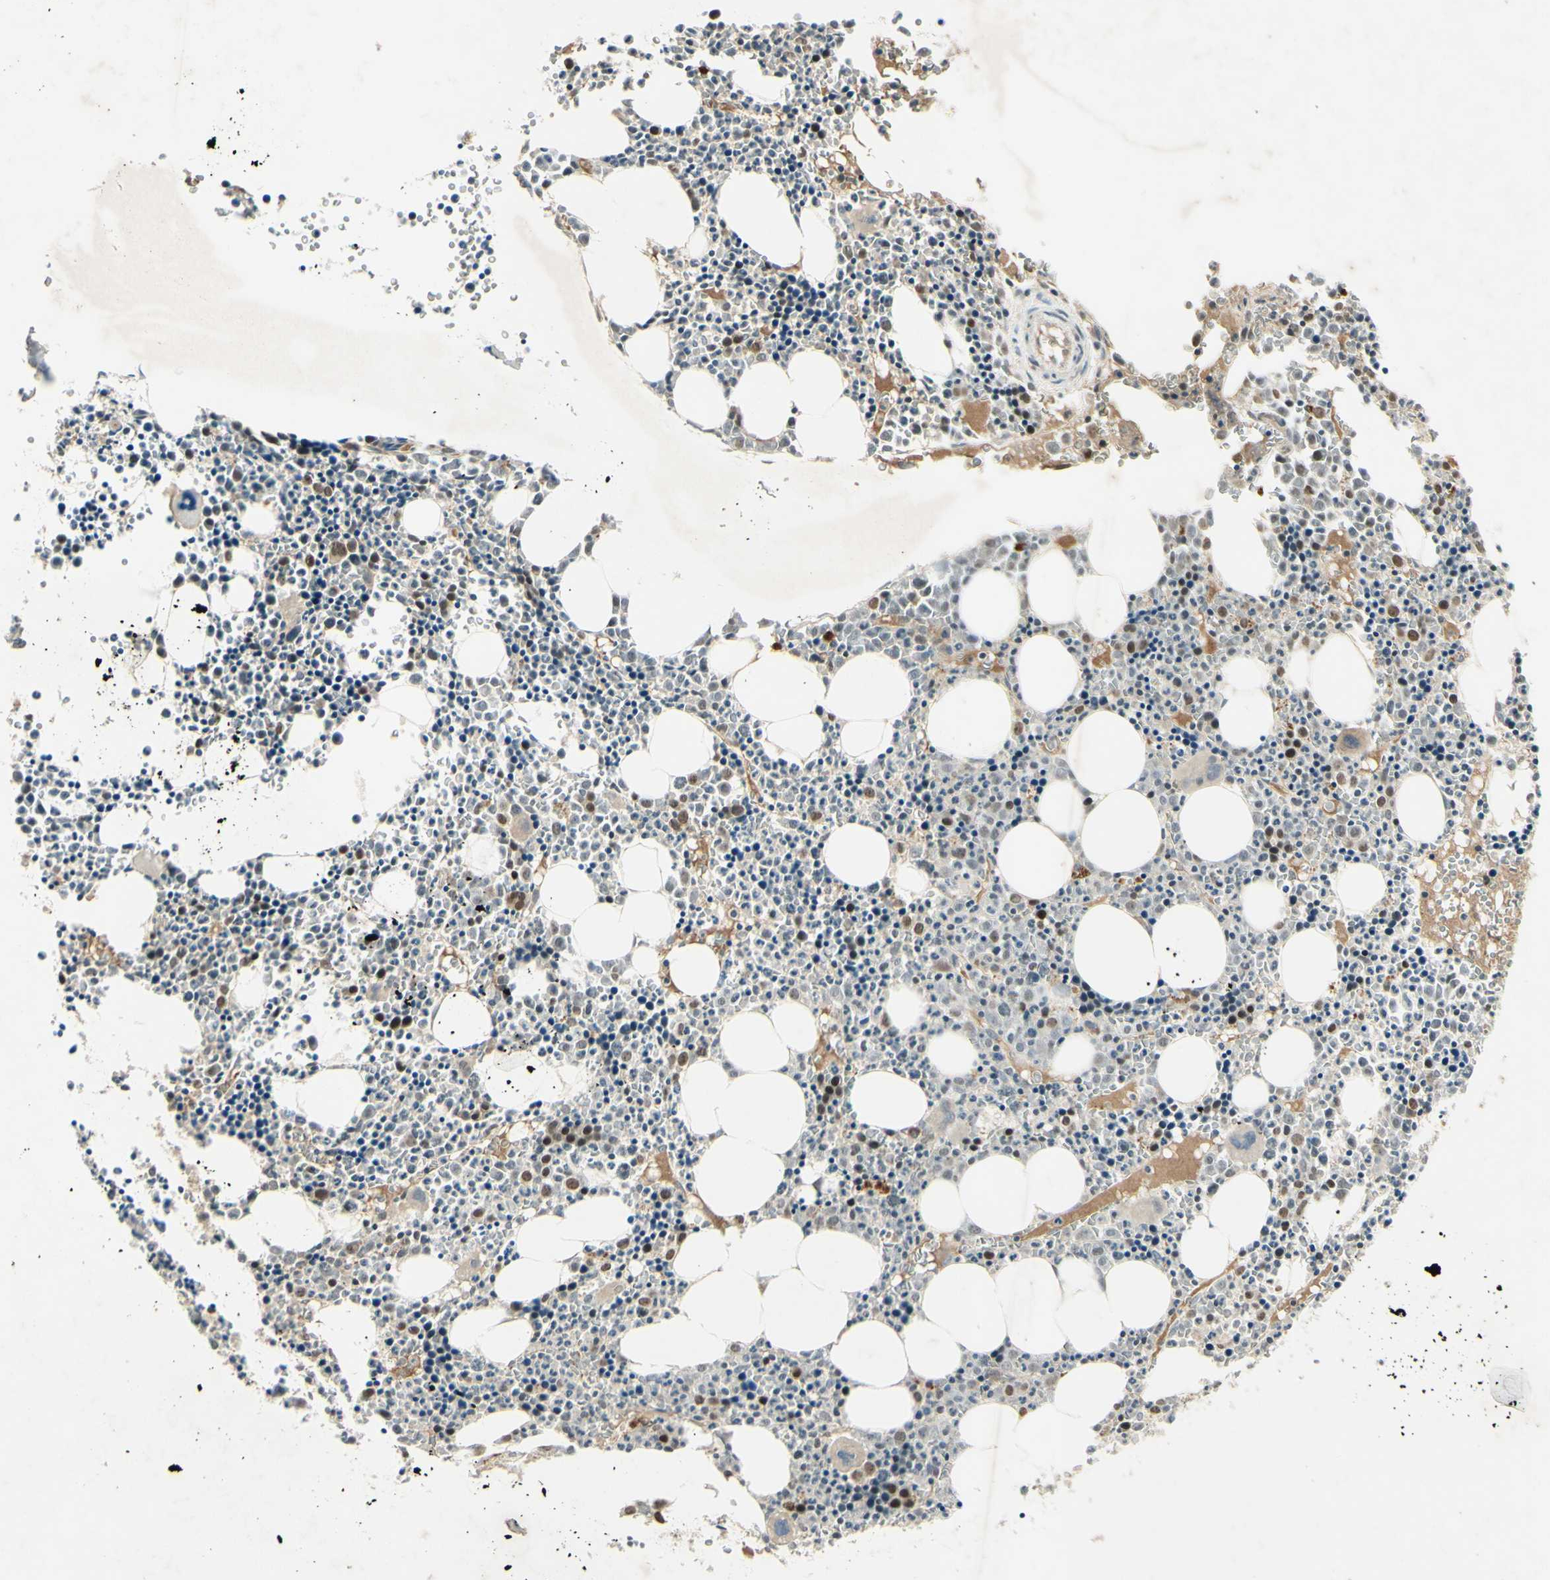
{"staining": {"intensity": "strong", "quantity": "<25%", "location": "nuclear"}, "tissue": "bone marrow", "cell_type": "Hematopoietic cells", "image_type": "normal", "snomed": [{"axis": "morphology", "description": "Normal tissue, NOS"}, {"axis": "morphology", "description": "Inflammation, NOS"}, {"axis": "topography", "description": "Bone marrow"}], "caption": "Immunohistochemical staining of unremarkable bone marrow demonstrates strong nuclear protein staining in about <25% of hematopoietic cells.", "gene": "RAD18", "patient": {"sex": "female", "age": 17}}